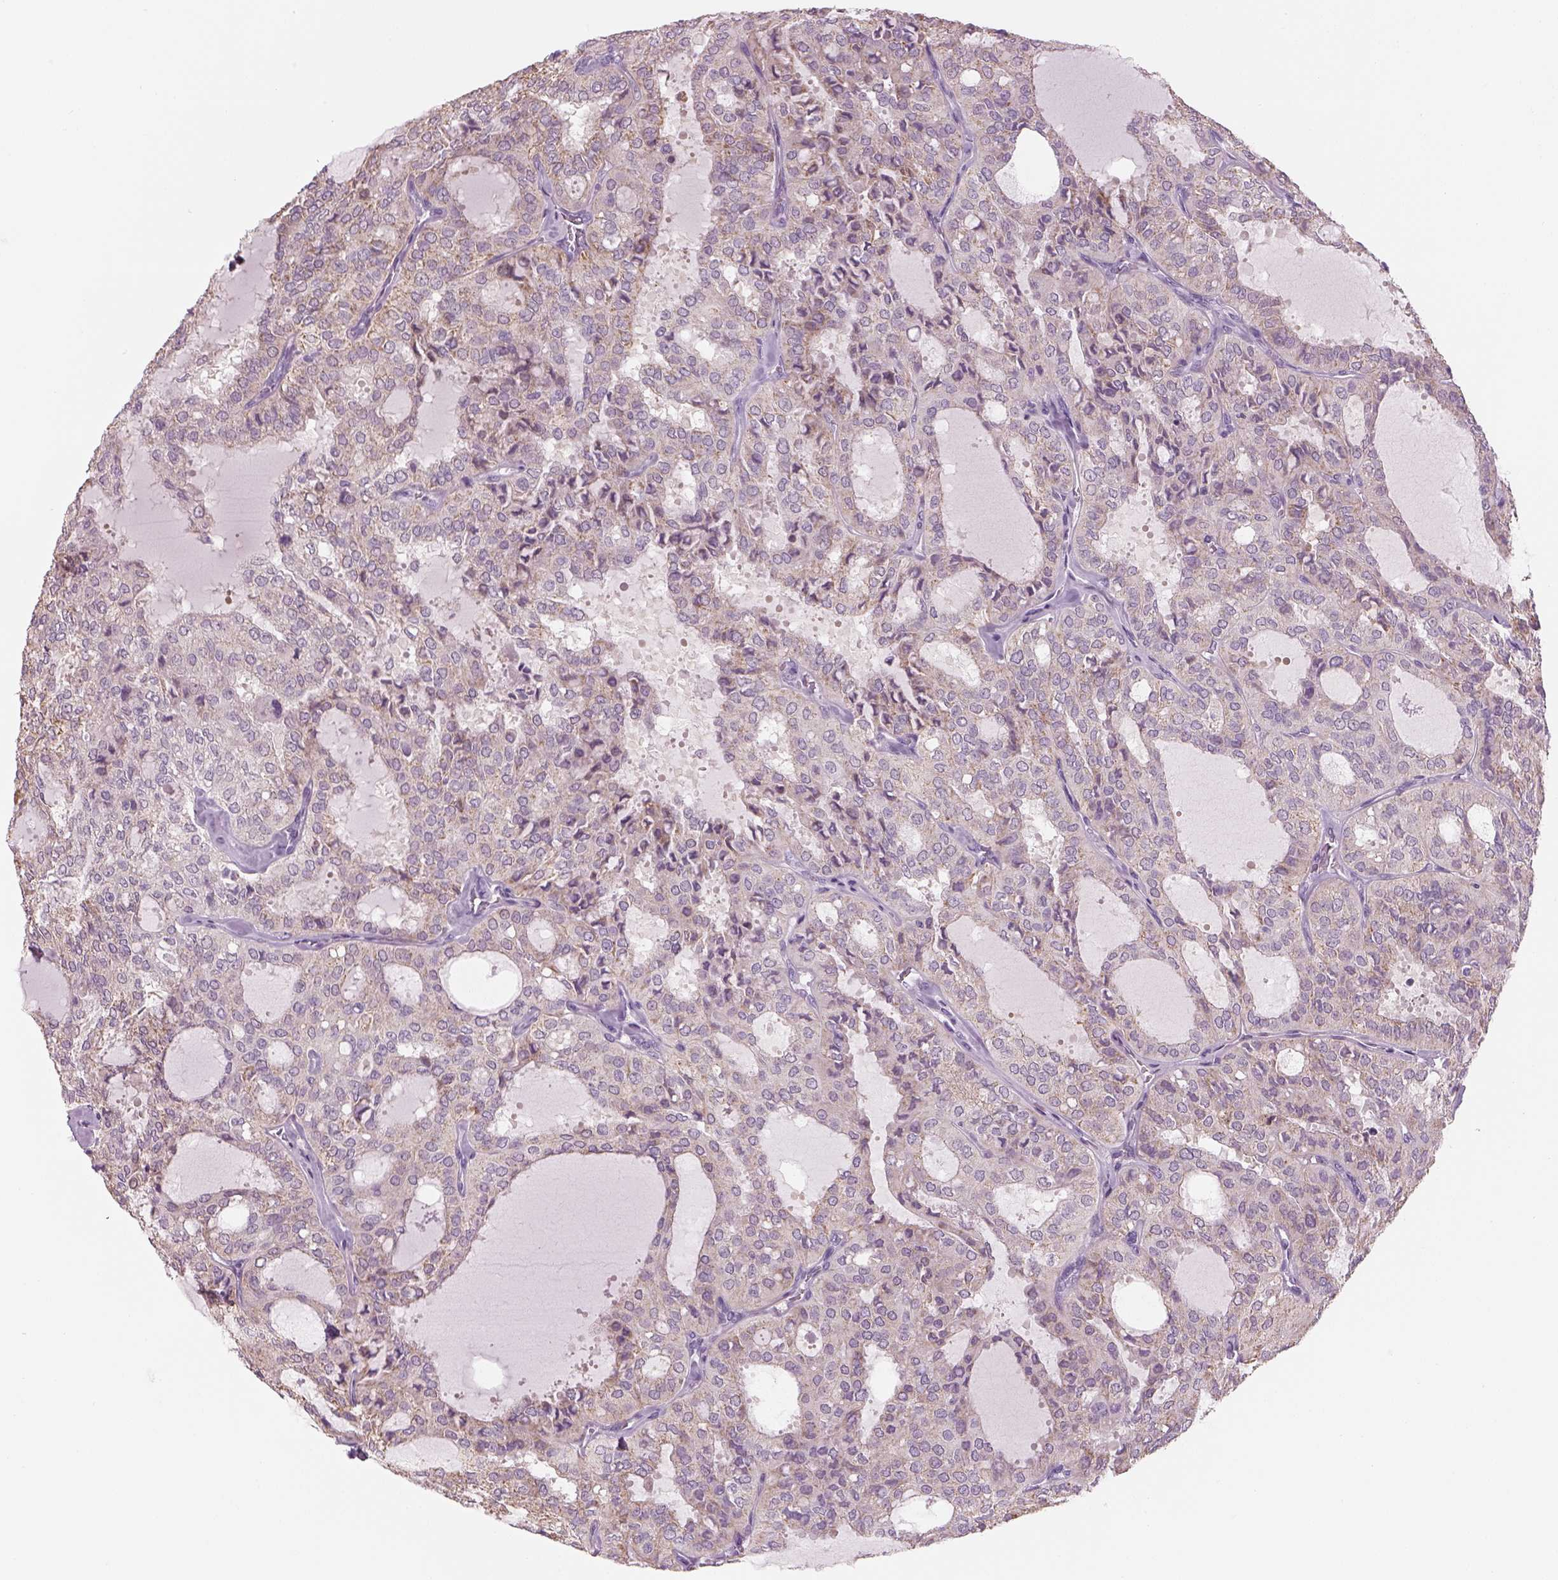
{"staining": {"intensity": "weak", "quantity": "<25%", "location": "cytoplasmic/membranous"}, "tissue": "thyroid cancer", "cell_type": "Tumor cells", "image_type": "cancer", "snomed": [{"axis": "morphology", "description": "Follicular adenoma carcinoma, NOS"}, {"axis": "topography", "description": "Thyroid gland"}], "caption": "A high-resolution histopathology image shows IHC staining of thyroid follicular adenoma carcinoma, which reveals no significant staining in tumor cells.", "gene": "KCNMB4", "patient": {"sex": "male", "age": 75}}